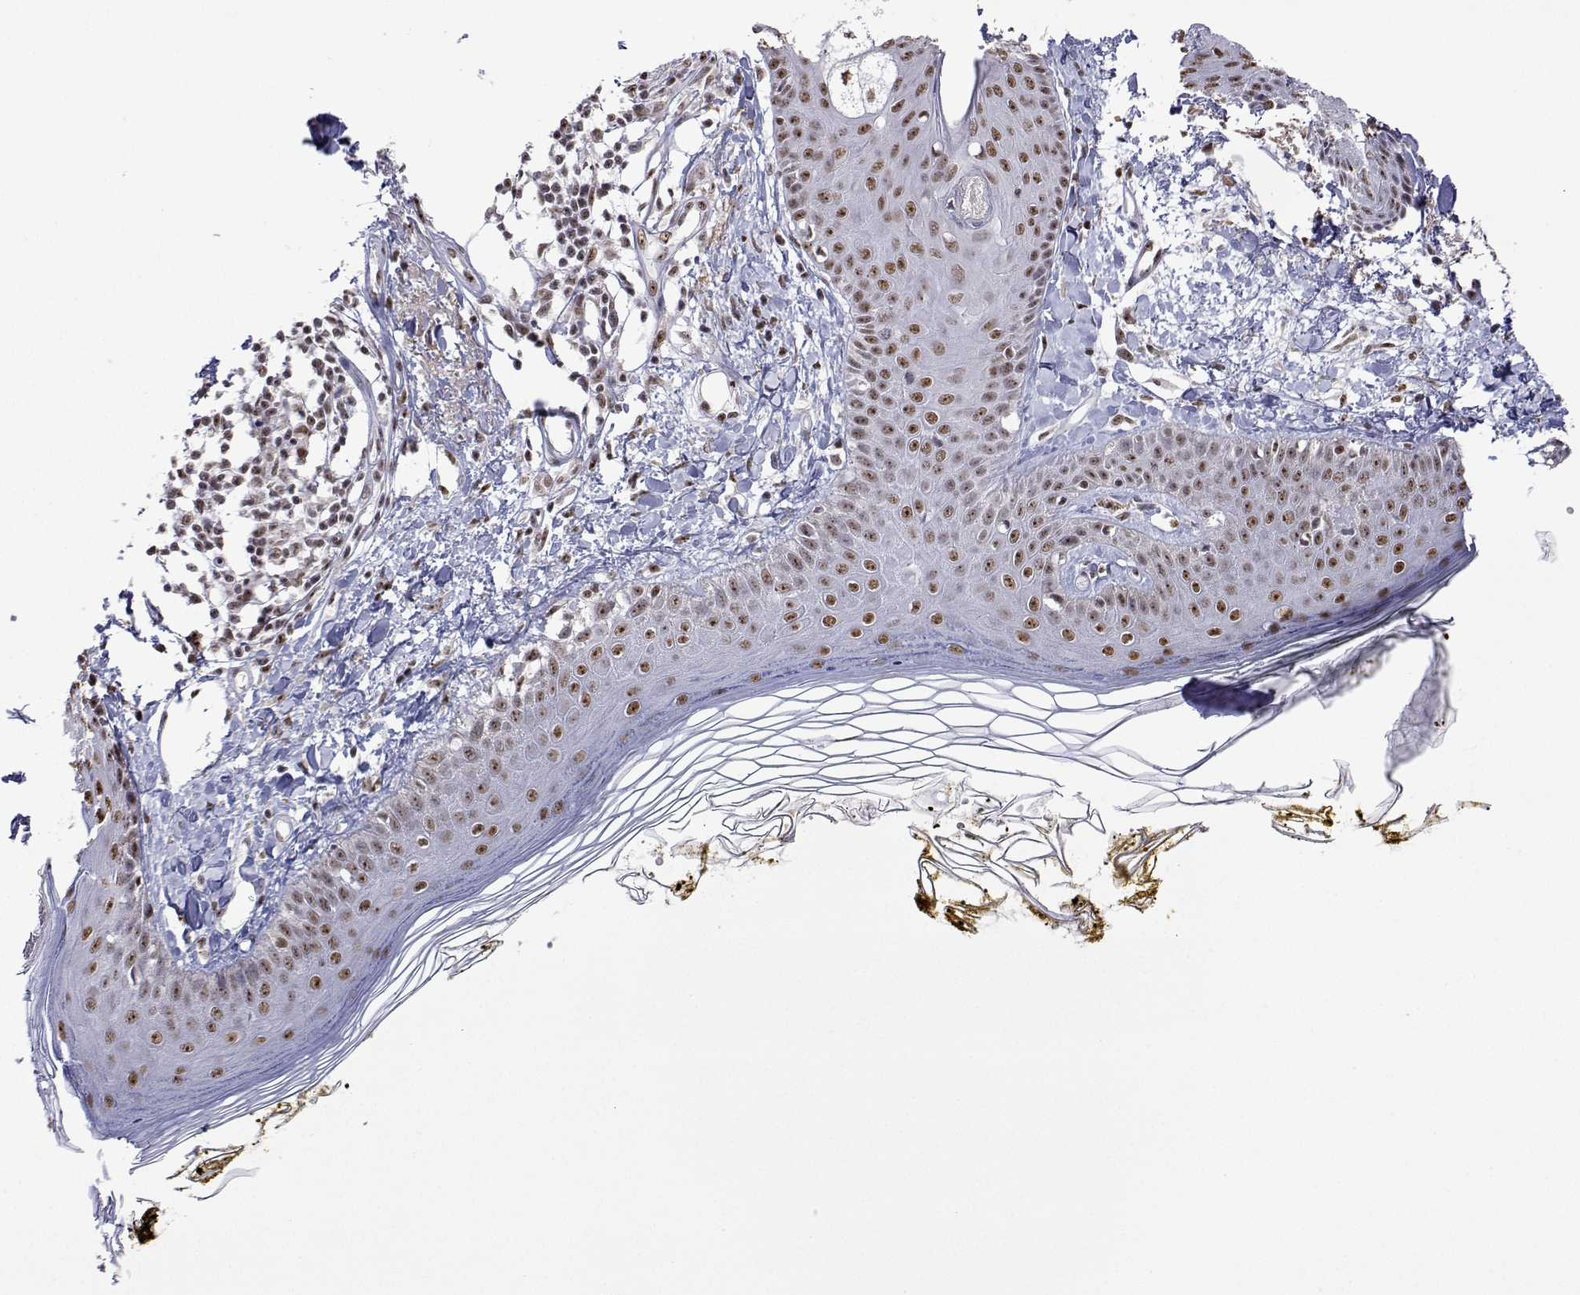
{"staining": {"intensity": "moderate", "quantity": ">75%", "location": "nuclear"}, "tissue": "skin", "cell_type": "Fibroblasts", "image_type": "normal", "snomed": [{"axis": "morphology", "description": "Normal tissue, NOS"}, {"axis": "topography", "description": "Skin"}], "caption": "DAB immunohistochemical staining of unremarkable skin displays moderate nuclear protein staining in approximately >75% of fibroblasts.", "gene": "ADAR", "patient": {"sex": "male", "age": 76}}